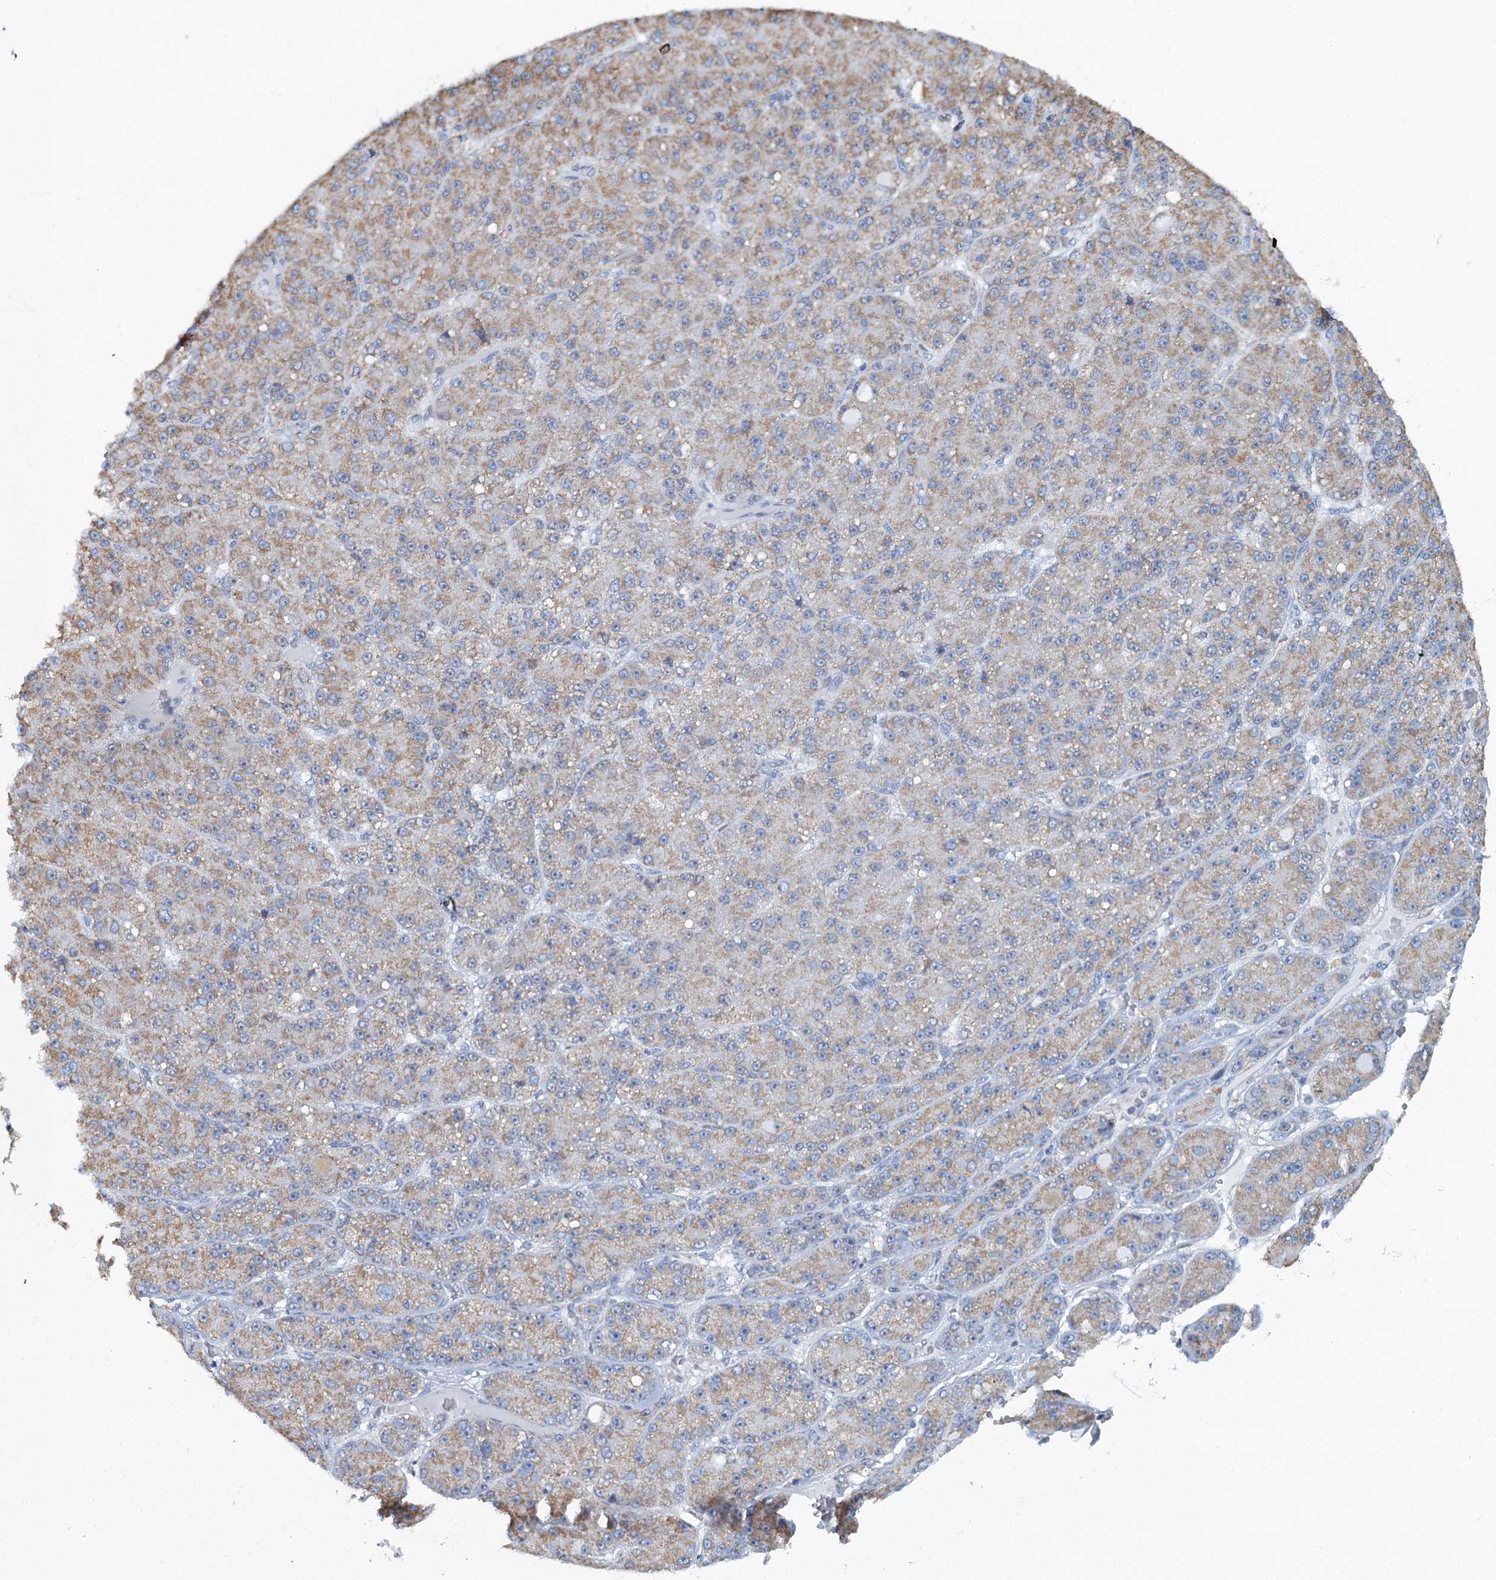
{"staining": {"intensity": "moderate", "quantity": "25%-75%", "location": "cytoplasmic/membranous"}, "tissue": "liver cancer", "cell_type": "Tumor cells", "image_type": "cancer", "snomed": [{"axis": "morphology", "description": "Carcinoma, Hepatocellular, NOS"}, {"axis": "topography", "description": "Liver"}], "caption": "DAB immunohistochemical staining of hepatocellular carcinoma (liver) demonstrates moderate cytoplasmic/membranous protein positivity in approximately 25%-75% of tumor cells. Immunohistochemistry stains the protein of interest in brown and the nuclei are stained blue.", "gene": "RAD9B", "patient": {"sex": "male", "age": 67}}